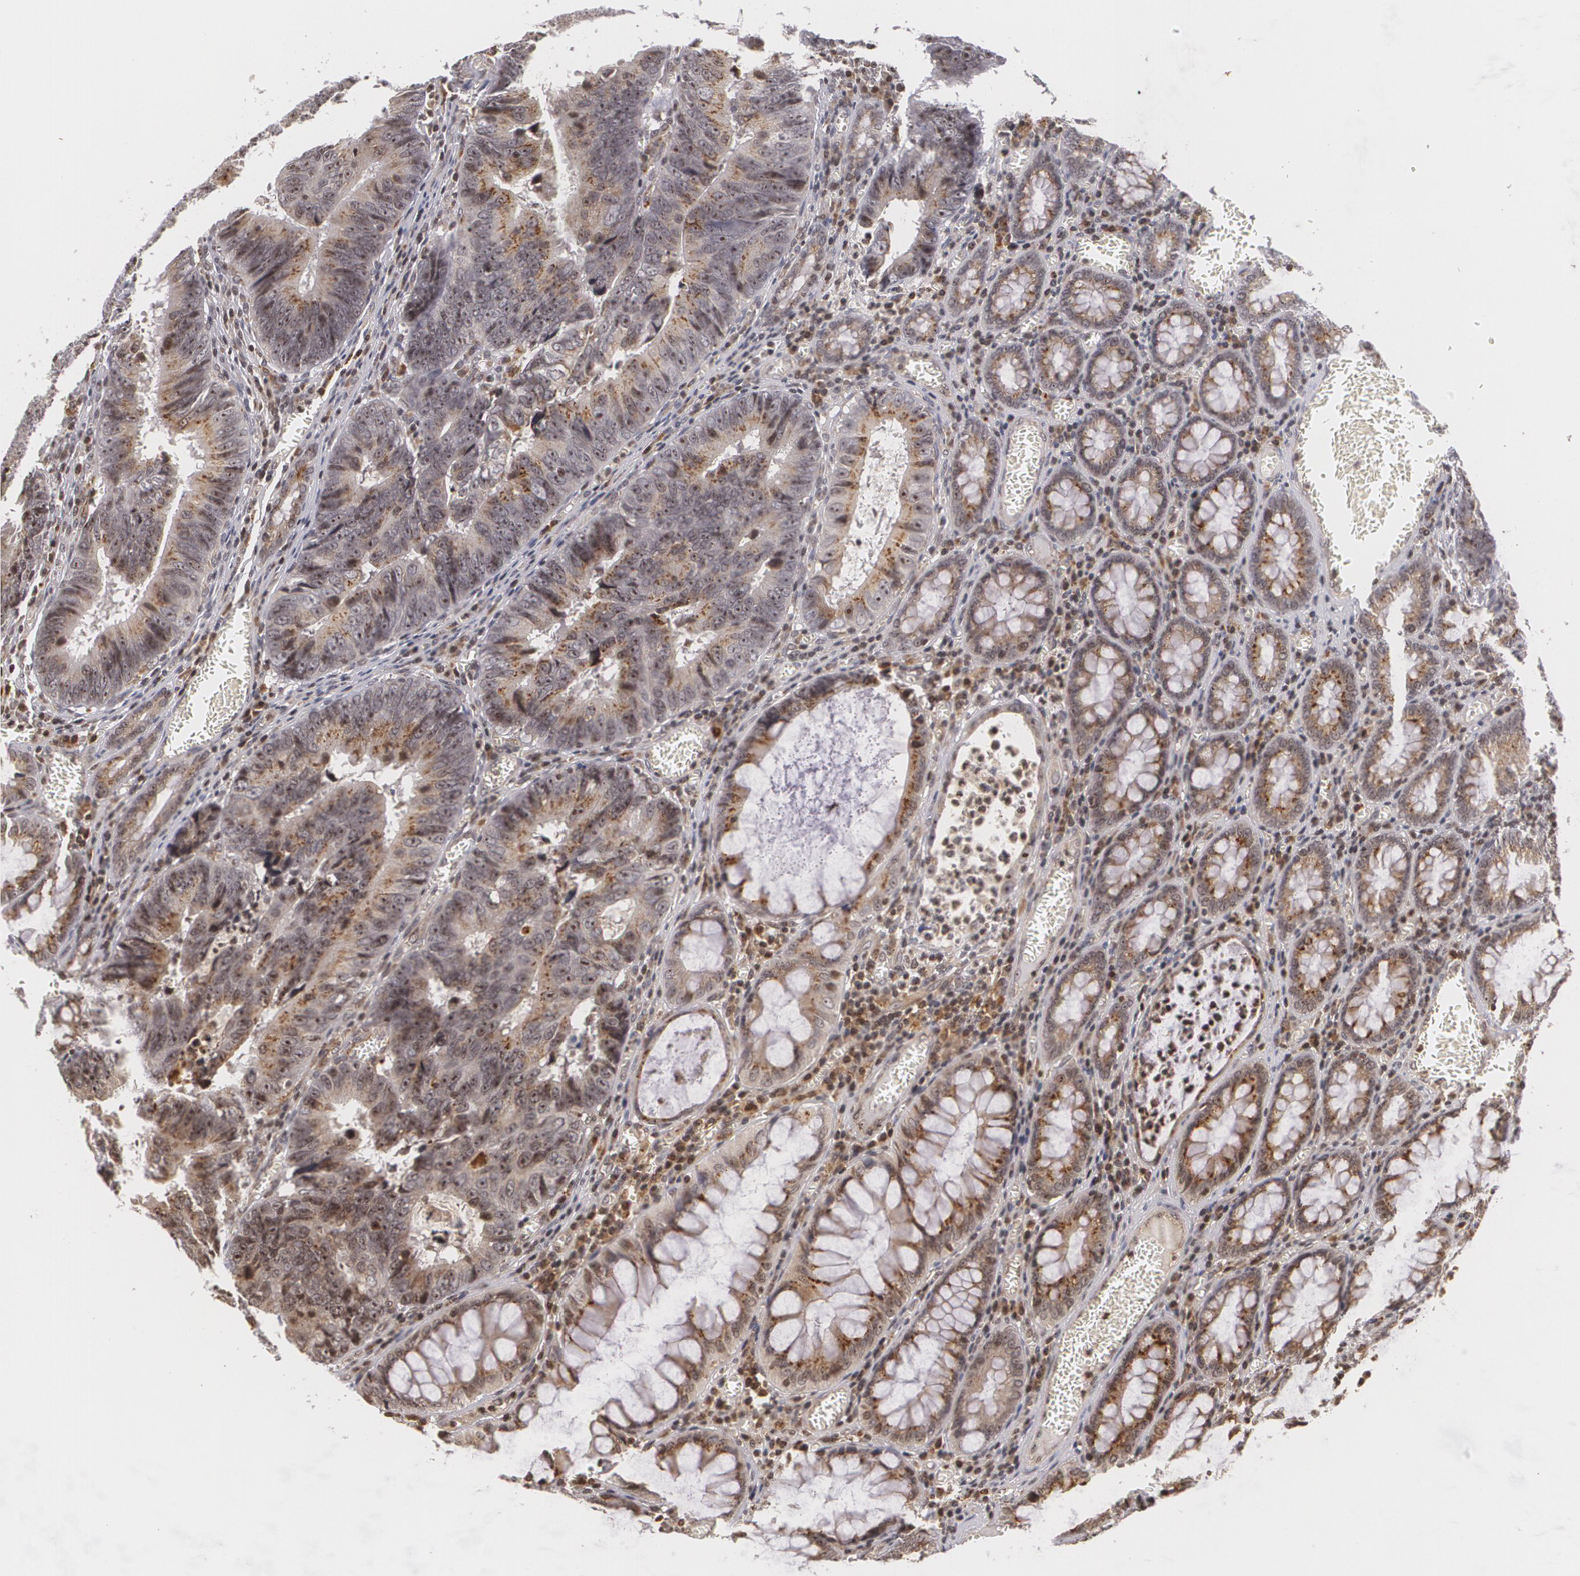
{"staining": {"intensity": "moderate", "quantity": ">75%", "location": "cytoplasmic/membranous,nuclear"}, "tissue": "colorectal cancer", "cell_type": "Tumor cells", "image_type": "cancer", "snomed": [{"axis": "morphology", "description": "Adenocarcinoma, NOS"}, {"axis": "topography", "description": "Rectum"}], "caption": "Protein expression analysis of colorectal cancer demonstrates moderate cytoplasmic/membranous and nuclear expression in about >75% of tumor cells. (Brightfield microscopy of DAB IHC at high magnification).", "gene": "VAV3", "patient": {"sex": "female", "age": 98}}